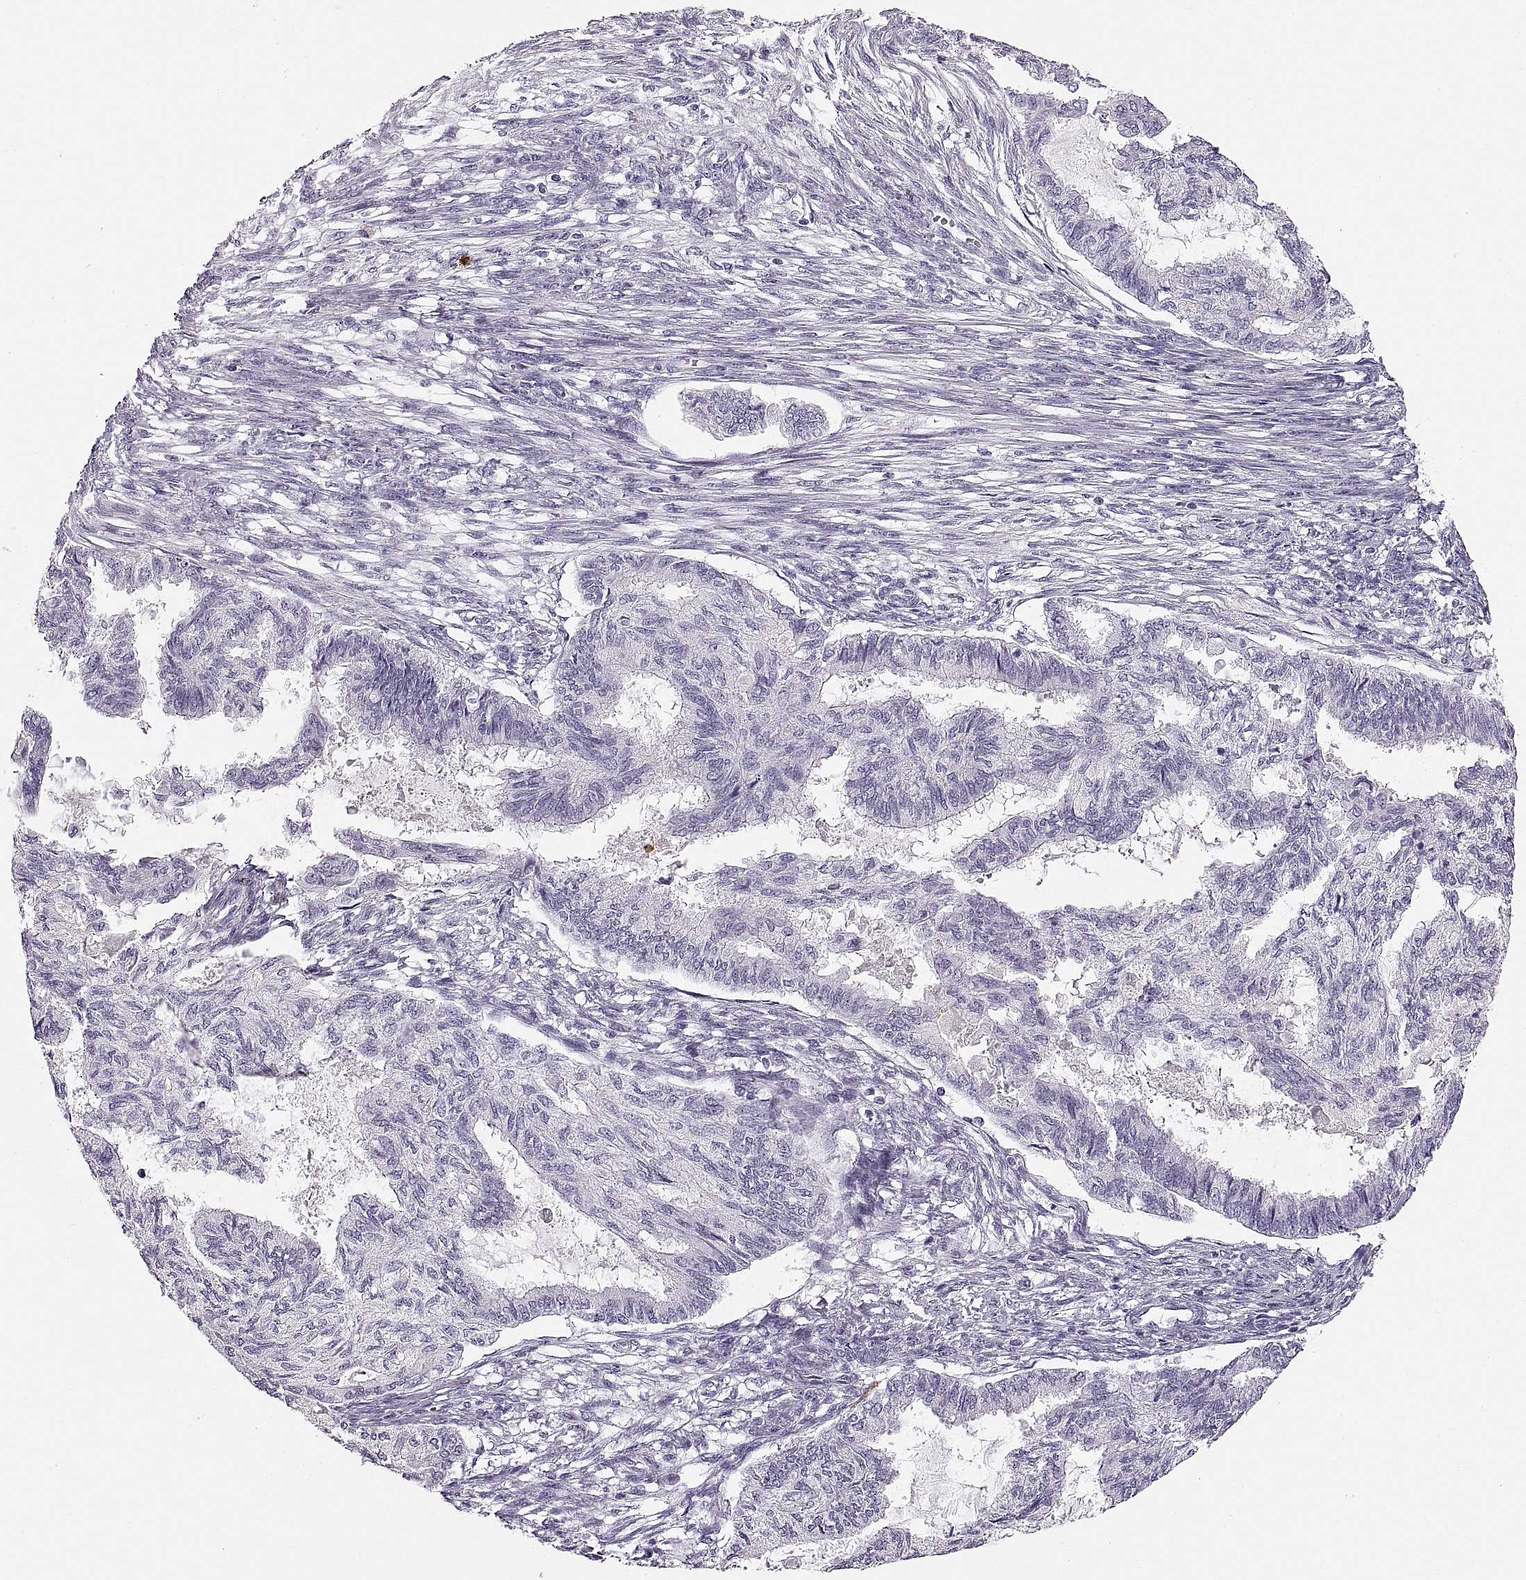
{"staining": {"intensity": "negative", "quantity": "none", "location": "none"}, "tissue": "endometrial cancer", "cell_type": "Tumor cells", "image_type": "cancer", "snomed": [{"axis": "morphology", "description": "Adenocarcinoma, NOS"}, {"axis": "topography", "description": "Endometrium"}], "caption": "Micrograph shows no protein expression in tumor cells of endometrial cancer tissue.", "gene": "MILR1", "patient": {"sex": "female", "age": 86}}